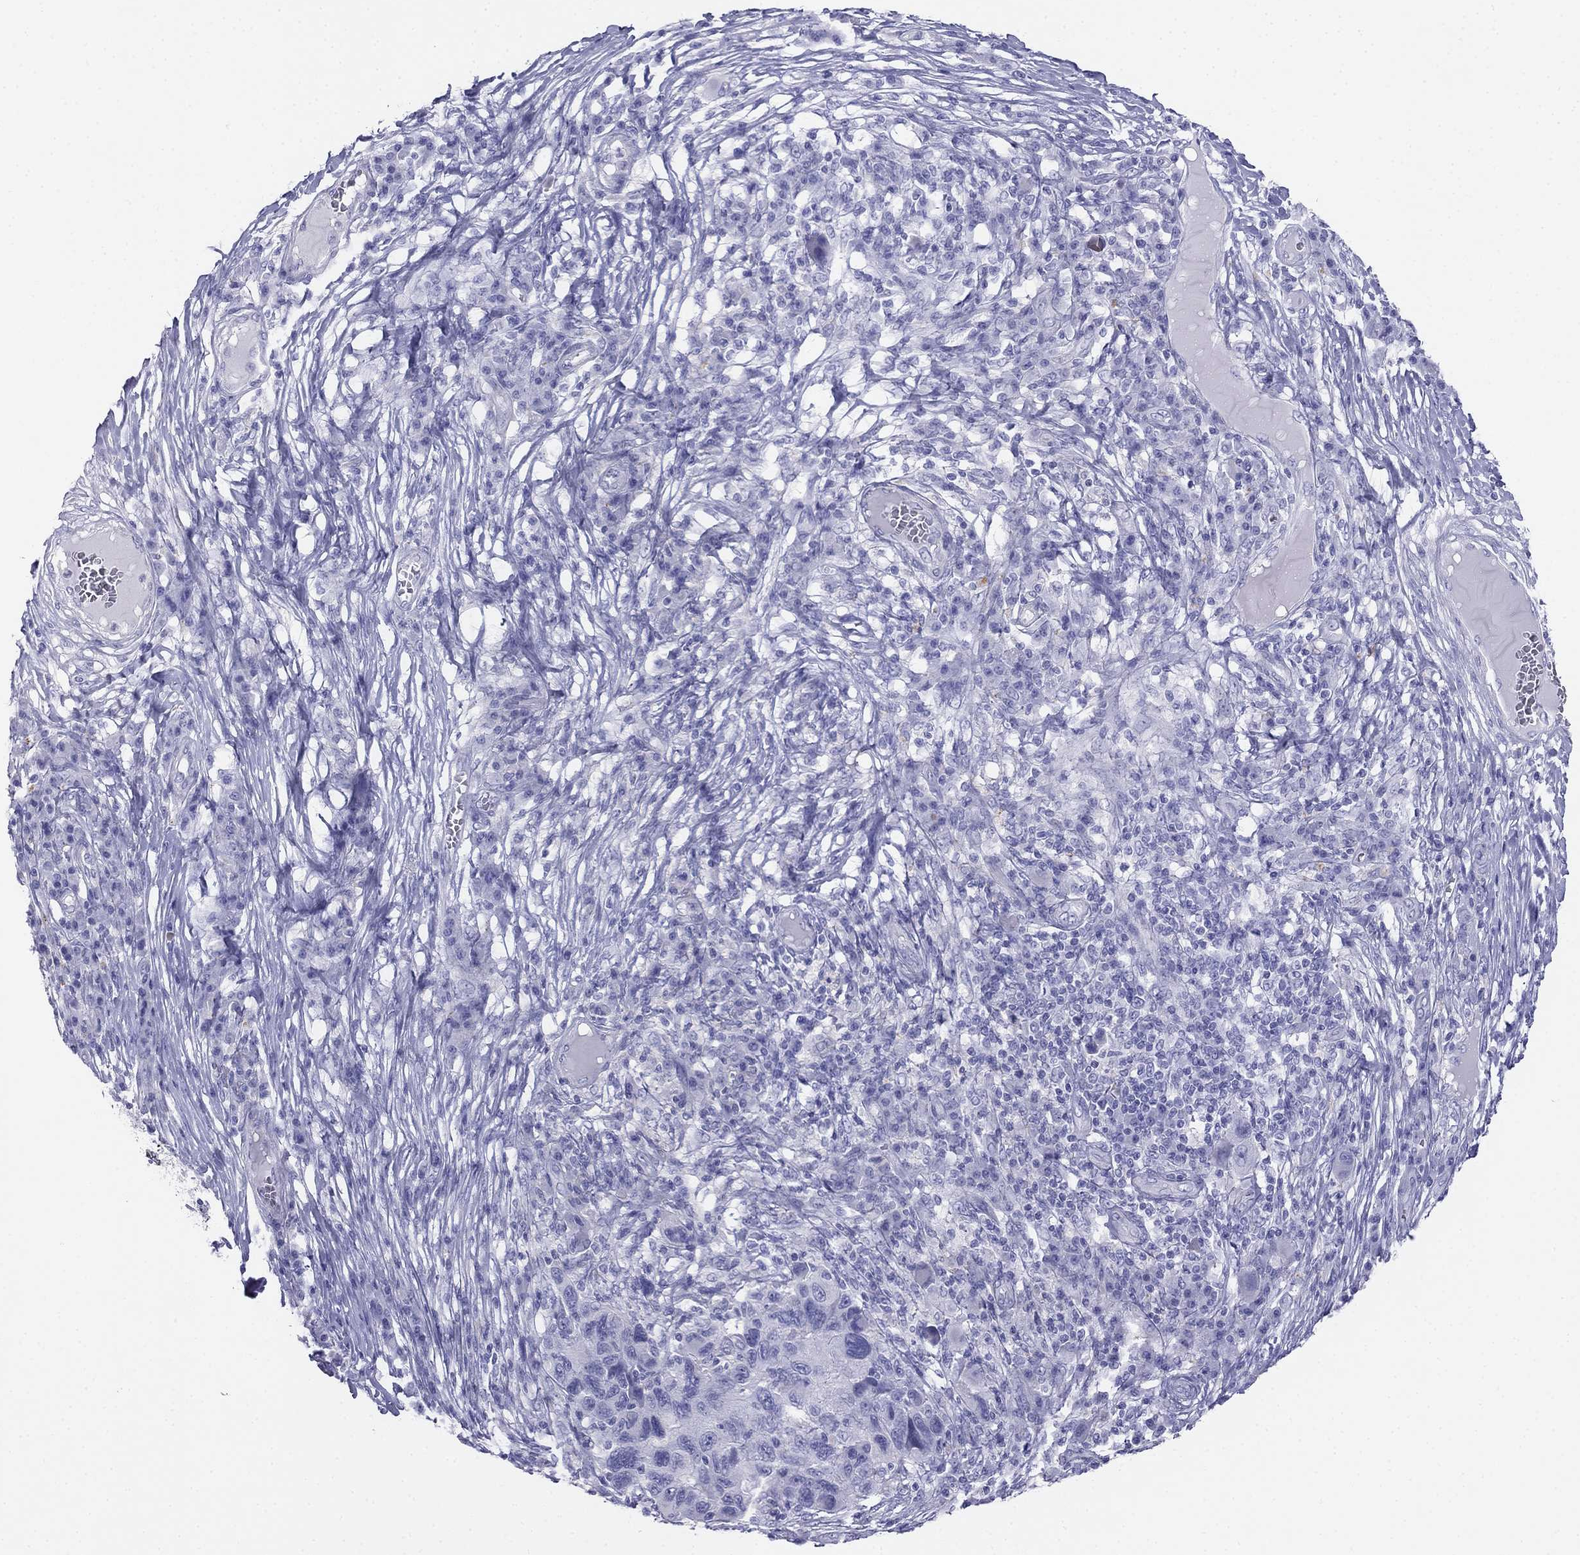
{"staining": {"intensity": "negative", "quantity": "none", "location": "none"}, "tissue": "melanoma", "cell_type": "Tumor cells", "image_type": "cancer", "snomed": [{"axis": "morphology", "description": "Malignant melanoma, NOS"}, {"axis": "topography", "description": "Skin"}], "caption": "This is a image of immunohistochemistry staining of melanoma, which shows no expression in tumor cells.", "gene": "ALOXE3", "patient": {"sex": "male", "age": 53}}